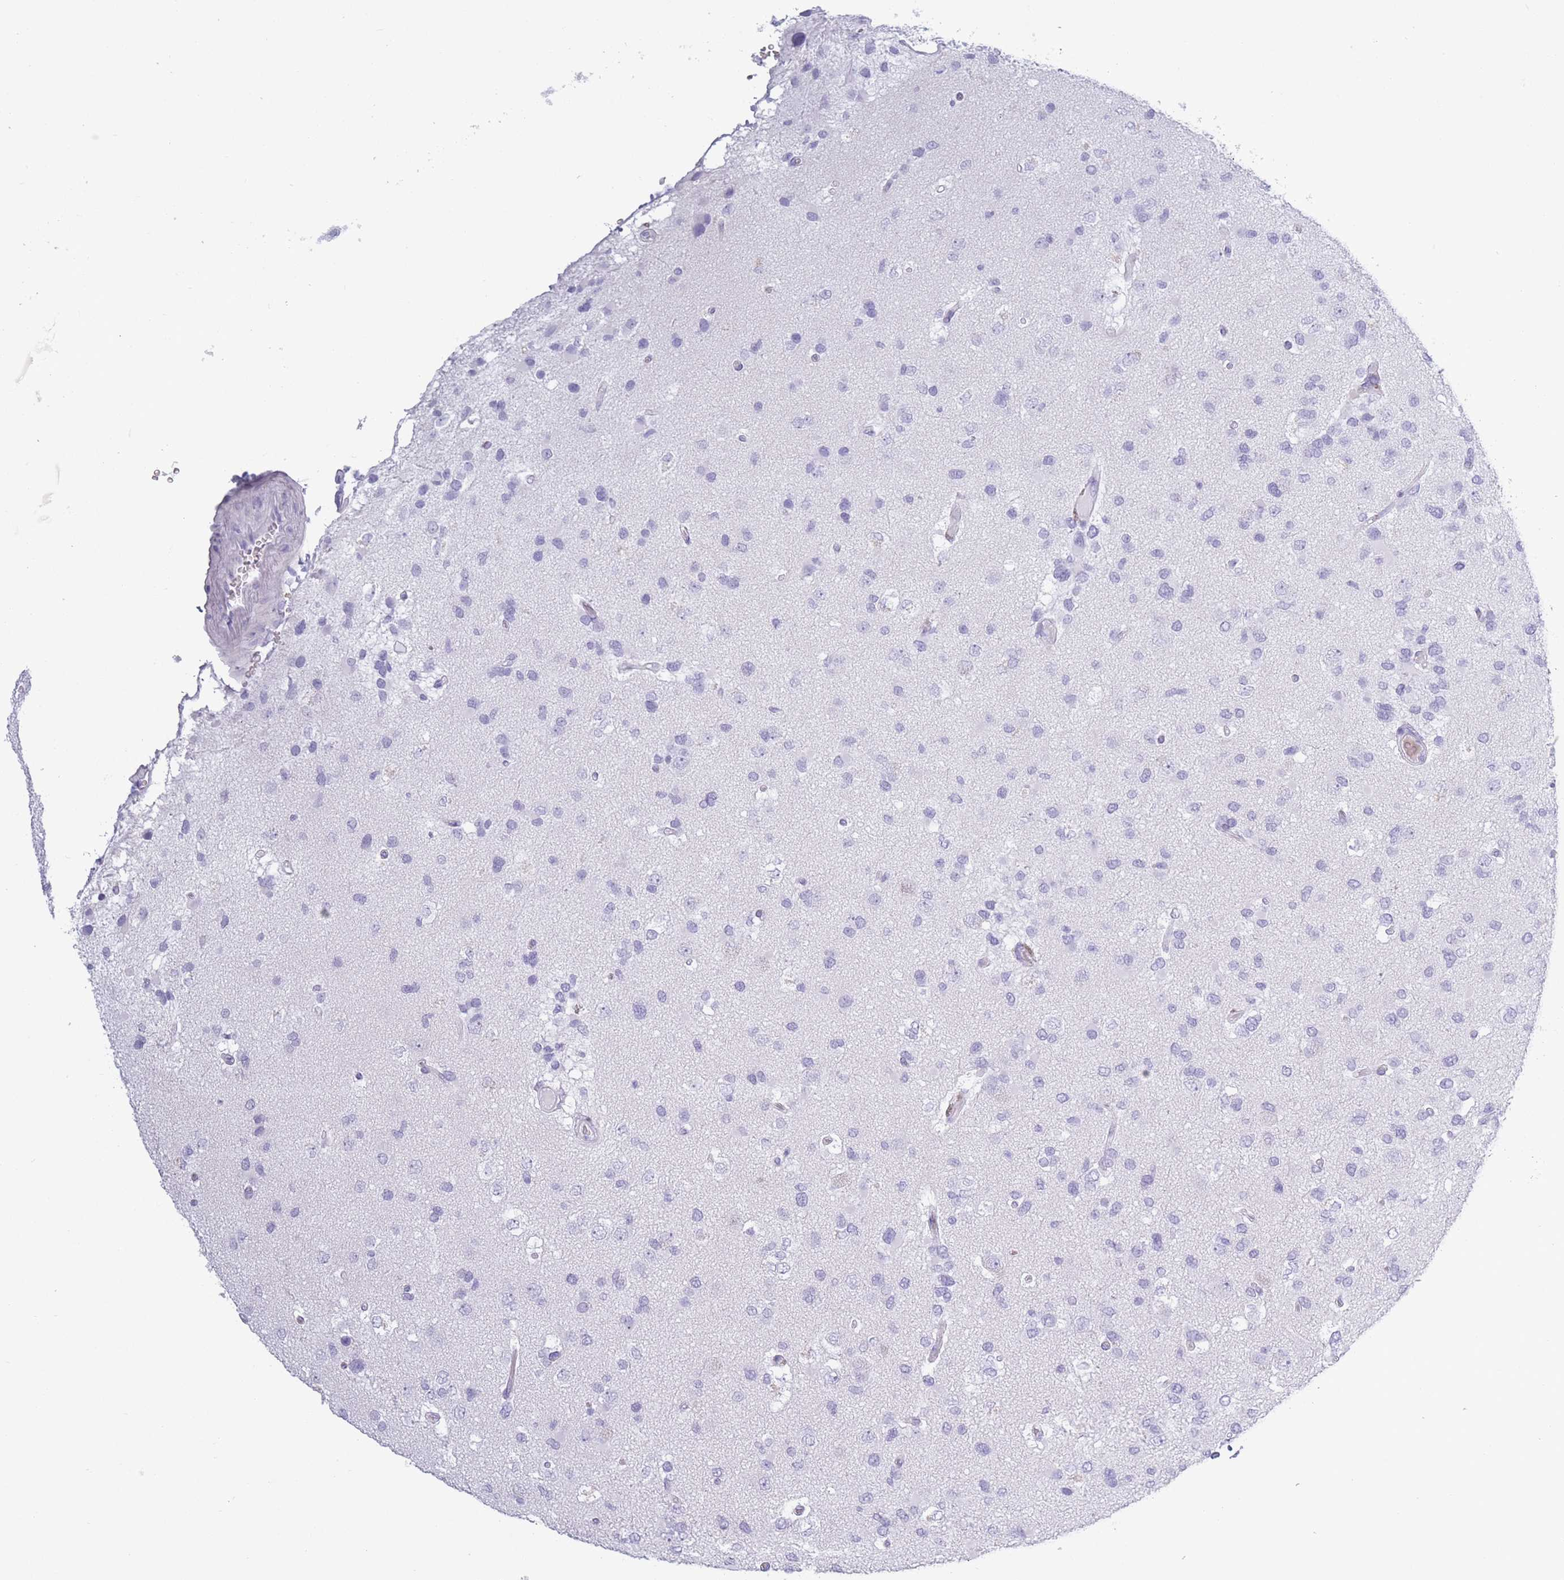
{"staining": {"intensity": "negative", "quantity": "none", "location": "none"}, "tissue": "glioma", "cell_type": "Tumor cells", "image_type": "cancer", "snomed": [{"axis": "morphology", "description": "Glioma, malignant, High grade"}, {"axis": "topography", "description": "Brain"}], "caption": "Malignant glioma (high-grade) was stained to show a protein in brown. There is no significant positivity in tumor cells.", "gene": "OR7C1", "patient": {"sex": "male", "age": 53}}